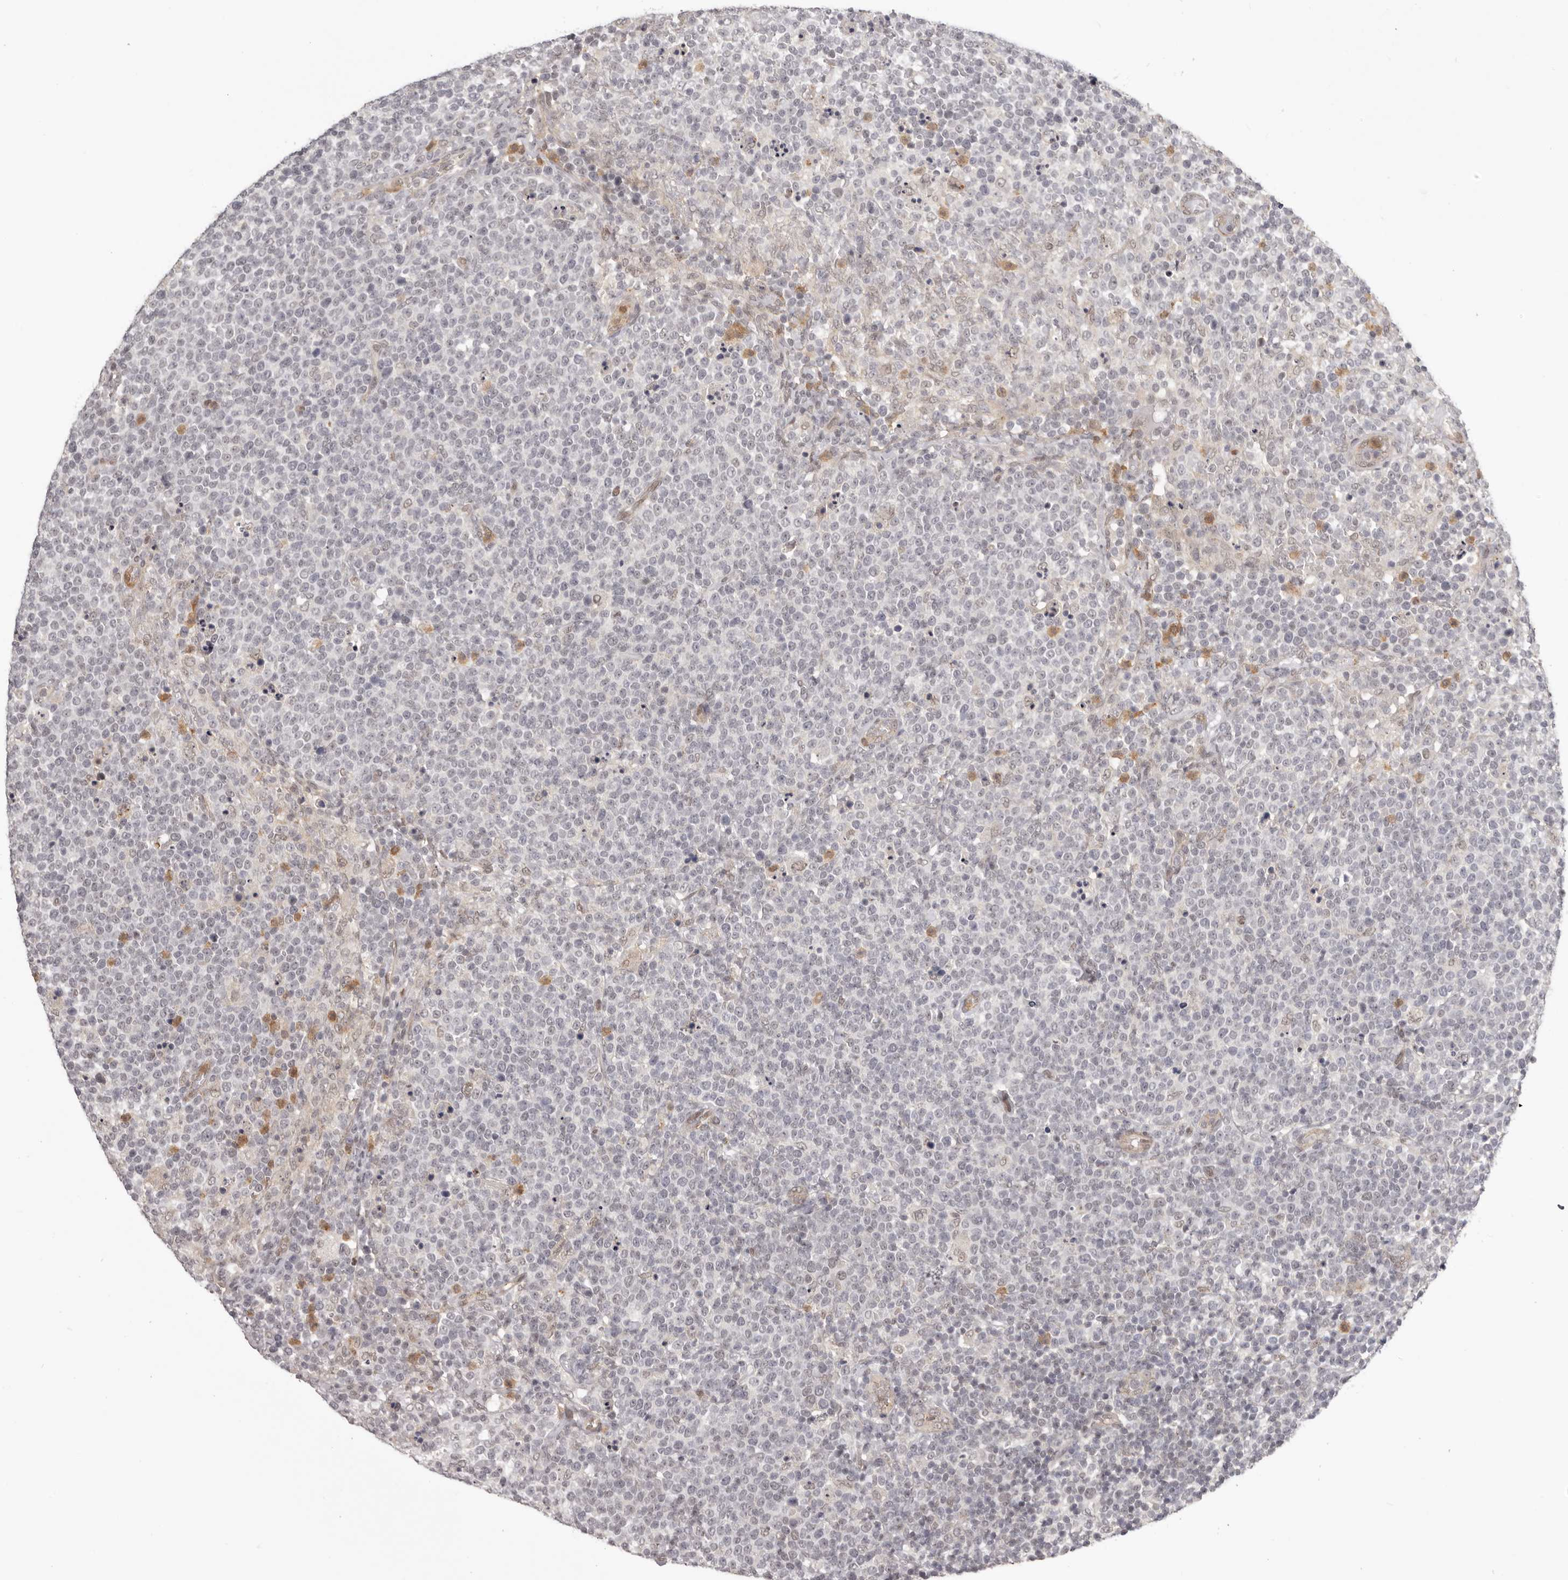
{"staining": {"intensity": "negative", "quantity": "none", "location": "none"}, "tissue": "lymphoma", "cell_type": "Tumor cells", "image_type": "cancer", "snomed": [{"axis": "morphology", "description": "Malignant lymphoma, non-Hodgkin's type, High grade"}, {"axis": "topography", "description": "Lymph node"}], "caption": "Tumor cells are negative for protein expression in human malignant lymphoma, non-Hodgkin's type (high-grade).", "gene": "RNF2", "patient": {"sex": "male", "age": 61}}